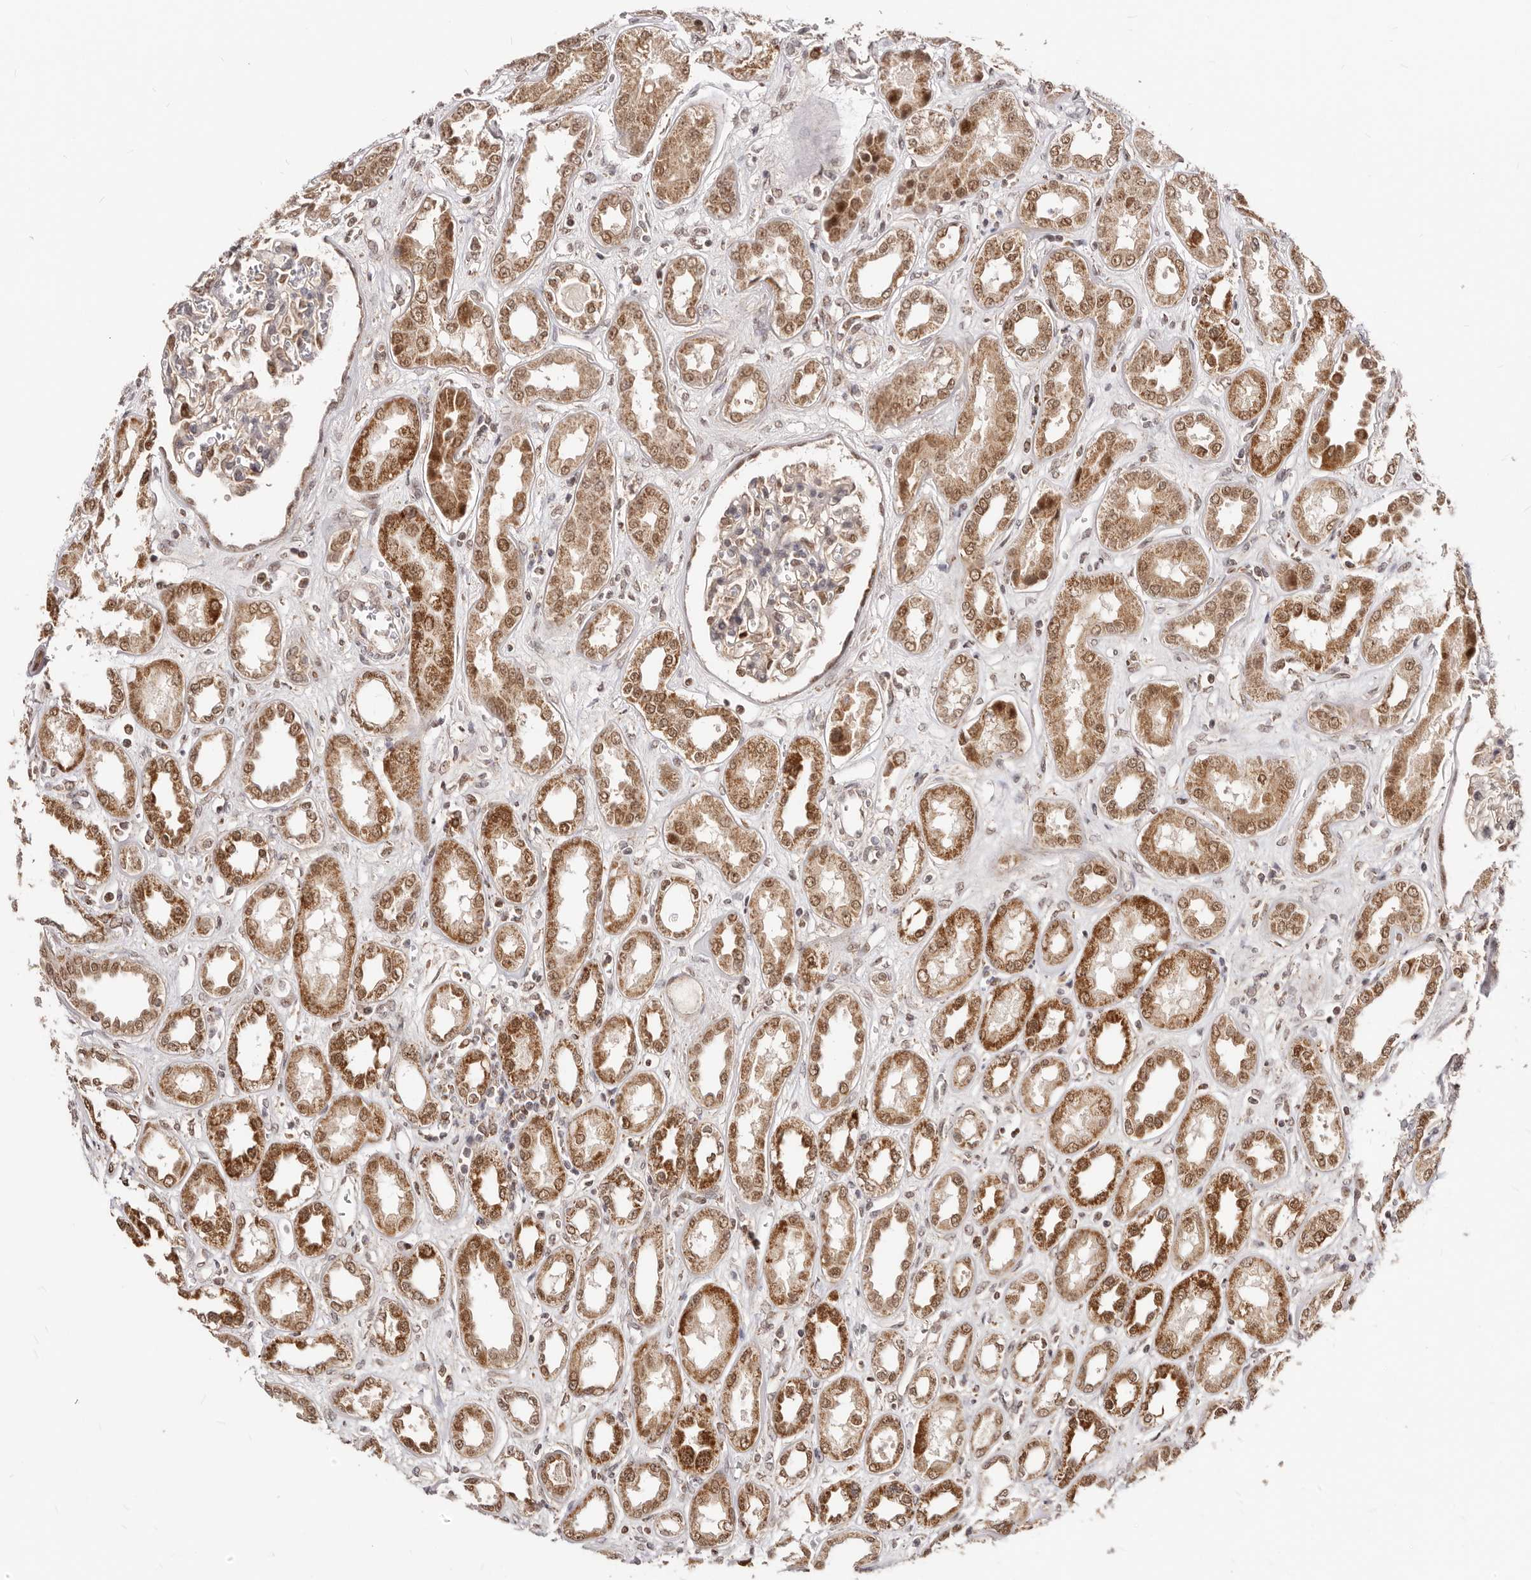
{"staining": {"intensity": "moderate", "quantity": "25%-75%", "location": "nuclear"}, "tissue": "kidney", "cell_type": "Cells in glomeruli", "image_type": "normal", "snomed": [{"axis": "morphology", "description": "Normal tissue, NOS"}, {"axis": "topography", "description": "Kidney"}], "caption": "This is a histology image of IHC staining of normal kidney, which shows moderate positivity in the nuclear of cells in glomeruli.", "gene": "SEC14L1", "patient": {"sex": "male", "age": 59}}